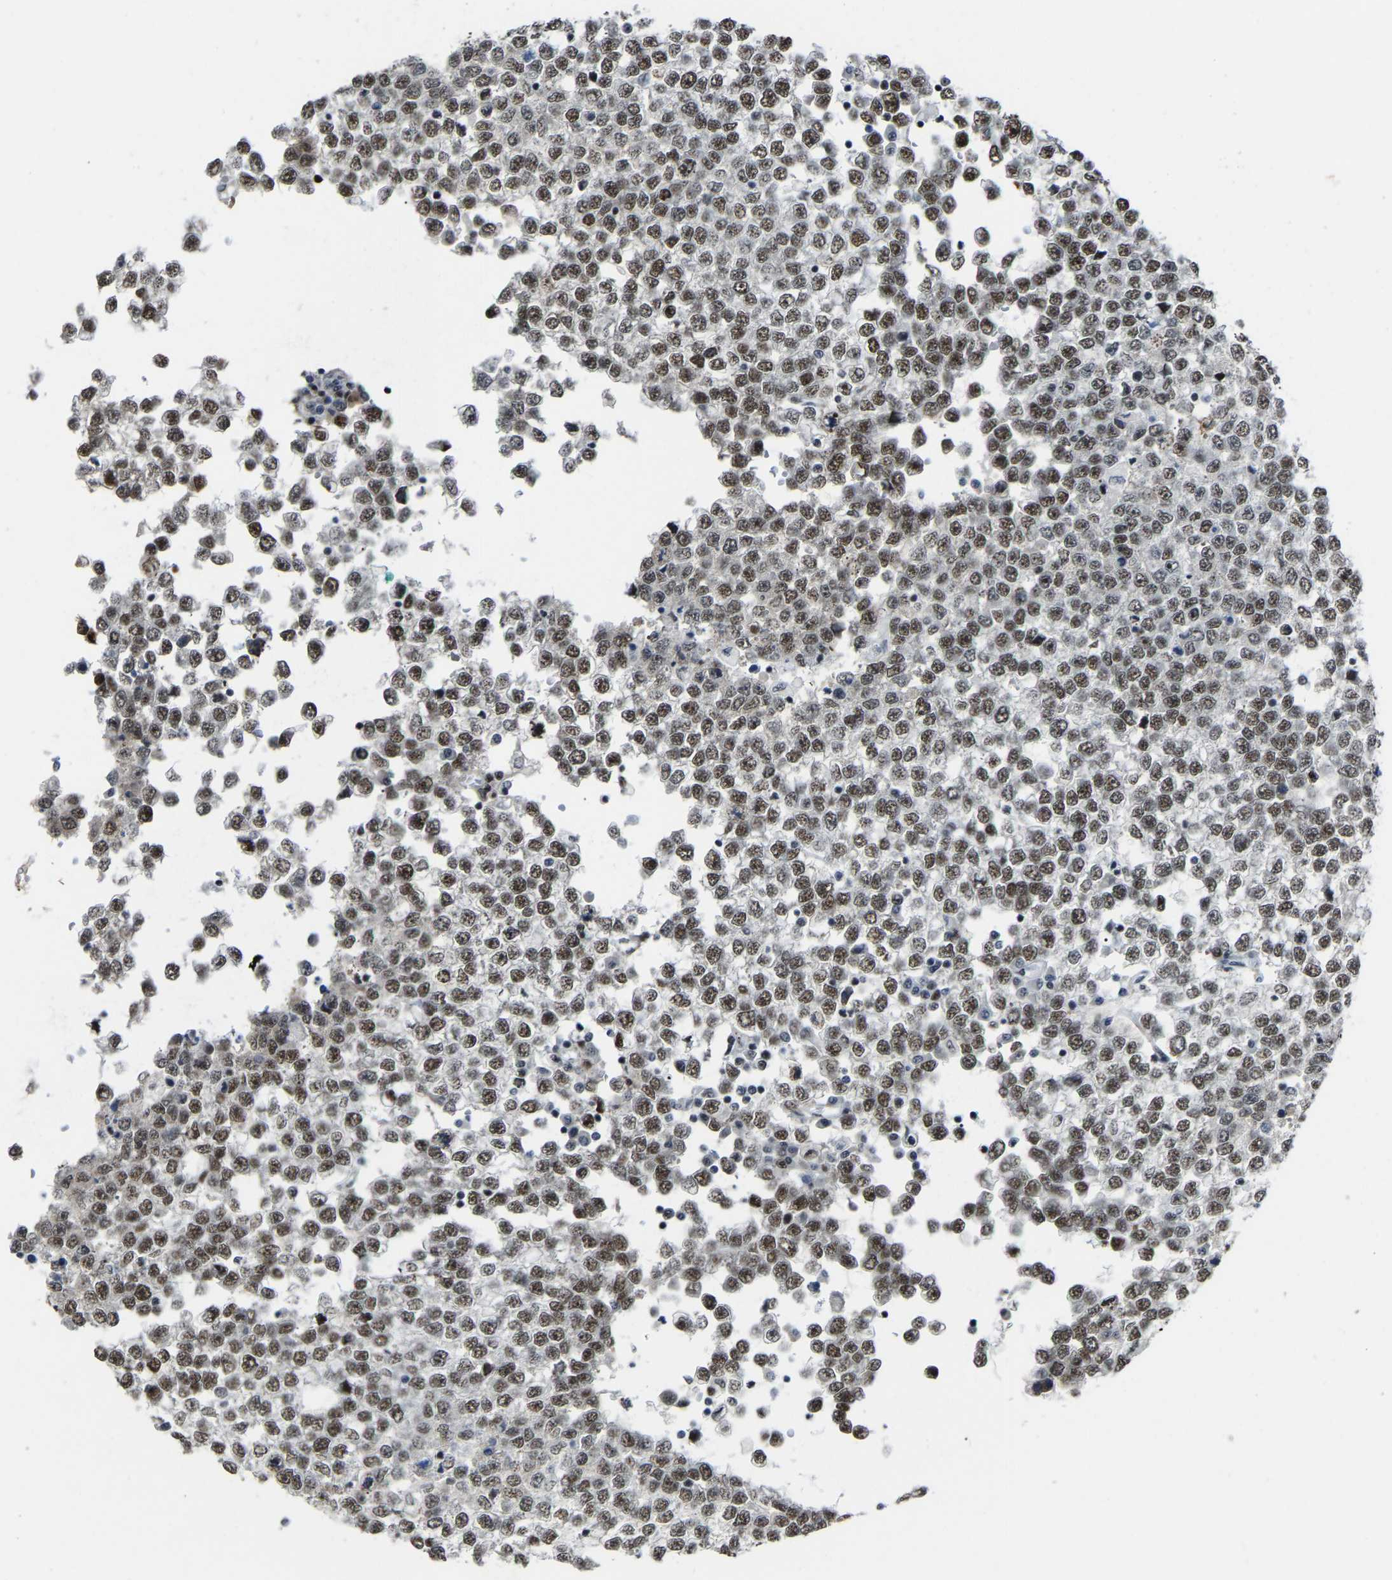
{"staining": {"intensity": "moderate", "quantity": ">75%", "location": "nuclear"}, "tissue": "testis cancer", "cell_type": "Tumor cells", "image_type": "cancer", "snomed": [{"axis": "morphology", "description": "Seminoma, NOS"}, {"axis": "topography", "description": "Testis"}], "caption": "The immunohistochemical stain labels moderate nuclear expression in tumor cells of testis cancer (seminoma) tissue. Nuclei are stained in blue.", "gene": "DDX5", "patient": {"sex": "male", "age": 65}}